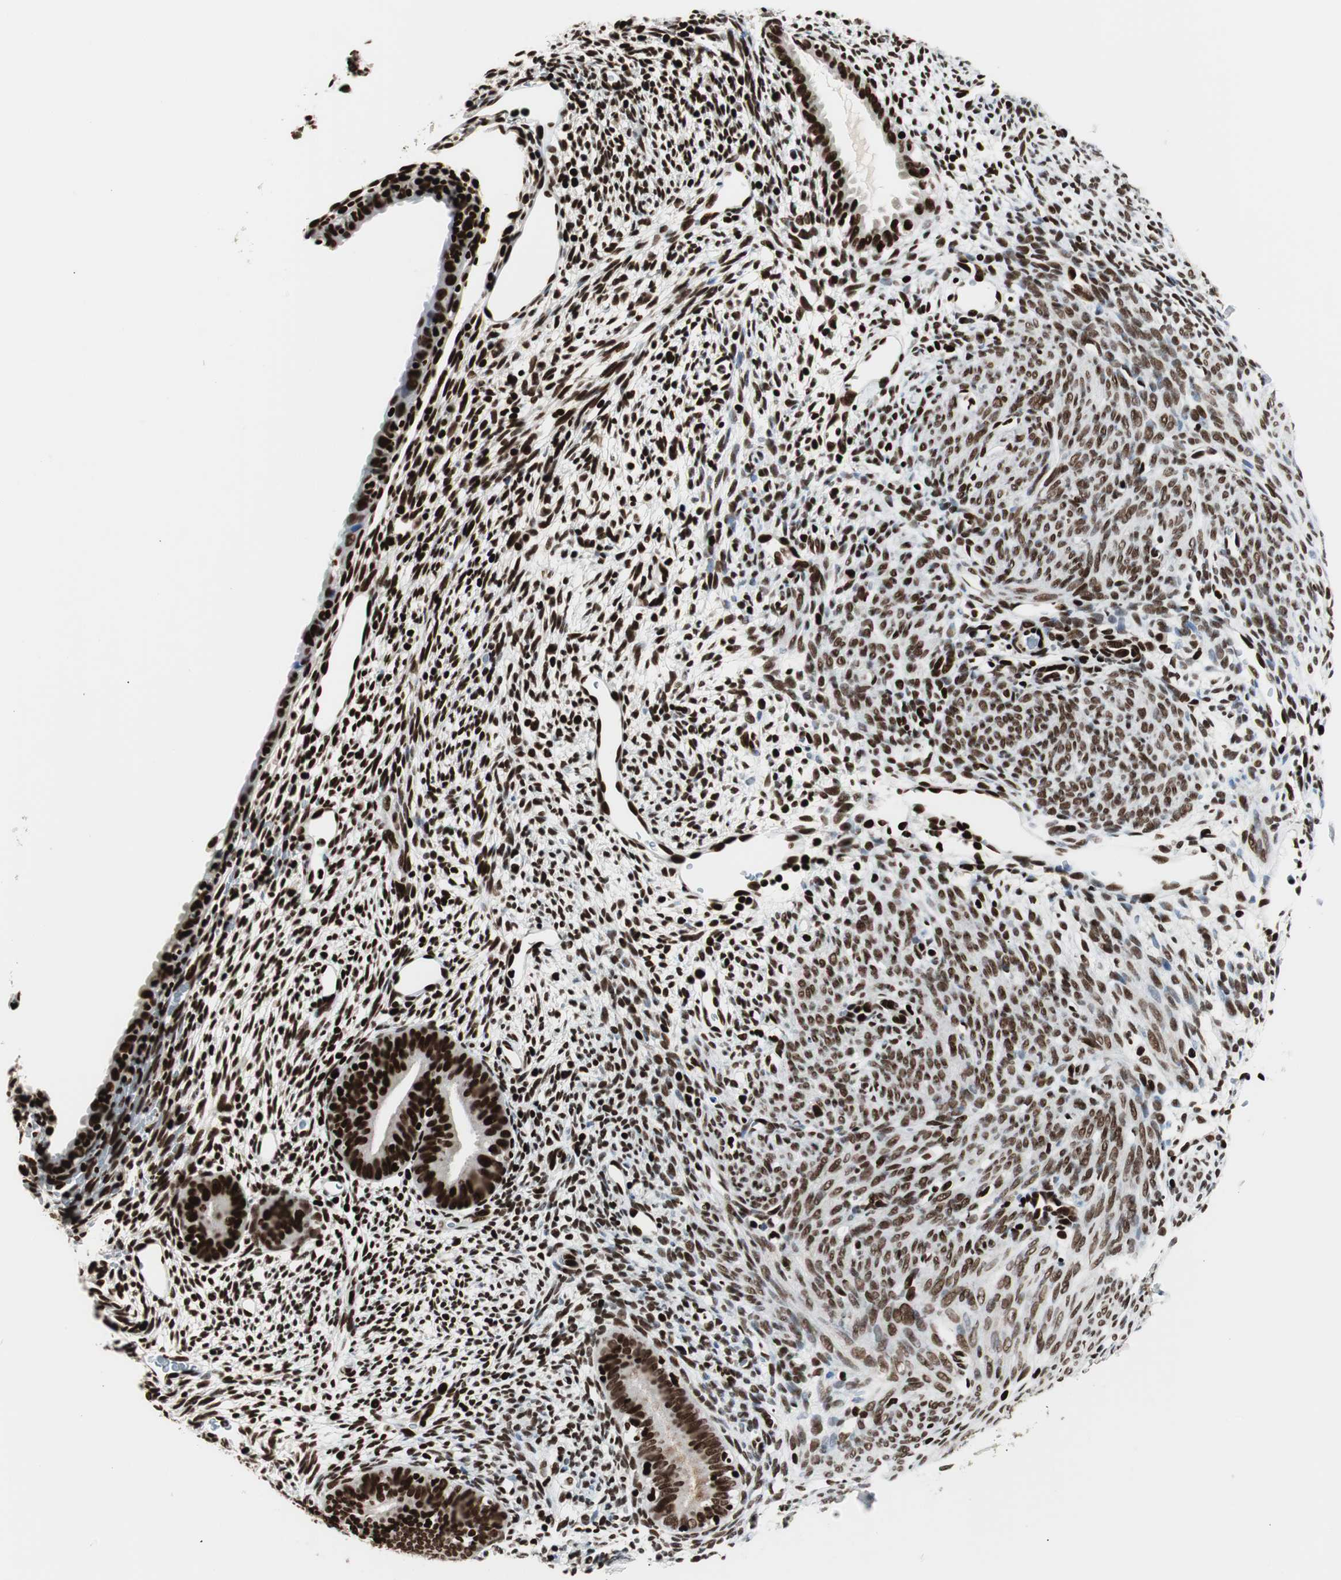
{"staining": {"intensity": "strong", "quantity": ">75%", "location": "nuclear"}, "tissue": "endometrium", "cell_type": "Cells in endometrial stroma", "image_type": "normal", "snomed": [{"axis": "morphology", "description": "Normal tissue, NOS"}, {"axis": "morphology", "description": "Atrophy, NOS"}, {"axis": "topography", "description": "Uterus"}, {"axis": "topography", "description": "Endometrium"}], "caption": "Immunohistochemistry (IHC) histopathology image of normal endometrium: endometrium stained using immunohistochemistry reveals high levels of strong protein expression localized specifically in the nuclear of cells in endometrial stroma, appearing as a nuclear brown color.", "gene": "MTA2", "patient": {"sex": "female", "age": 68}}